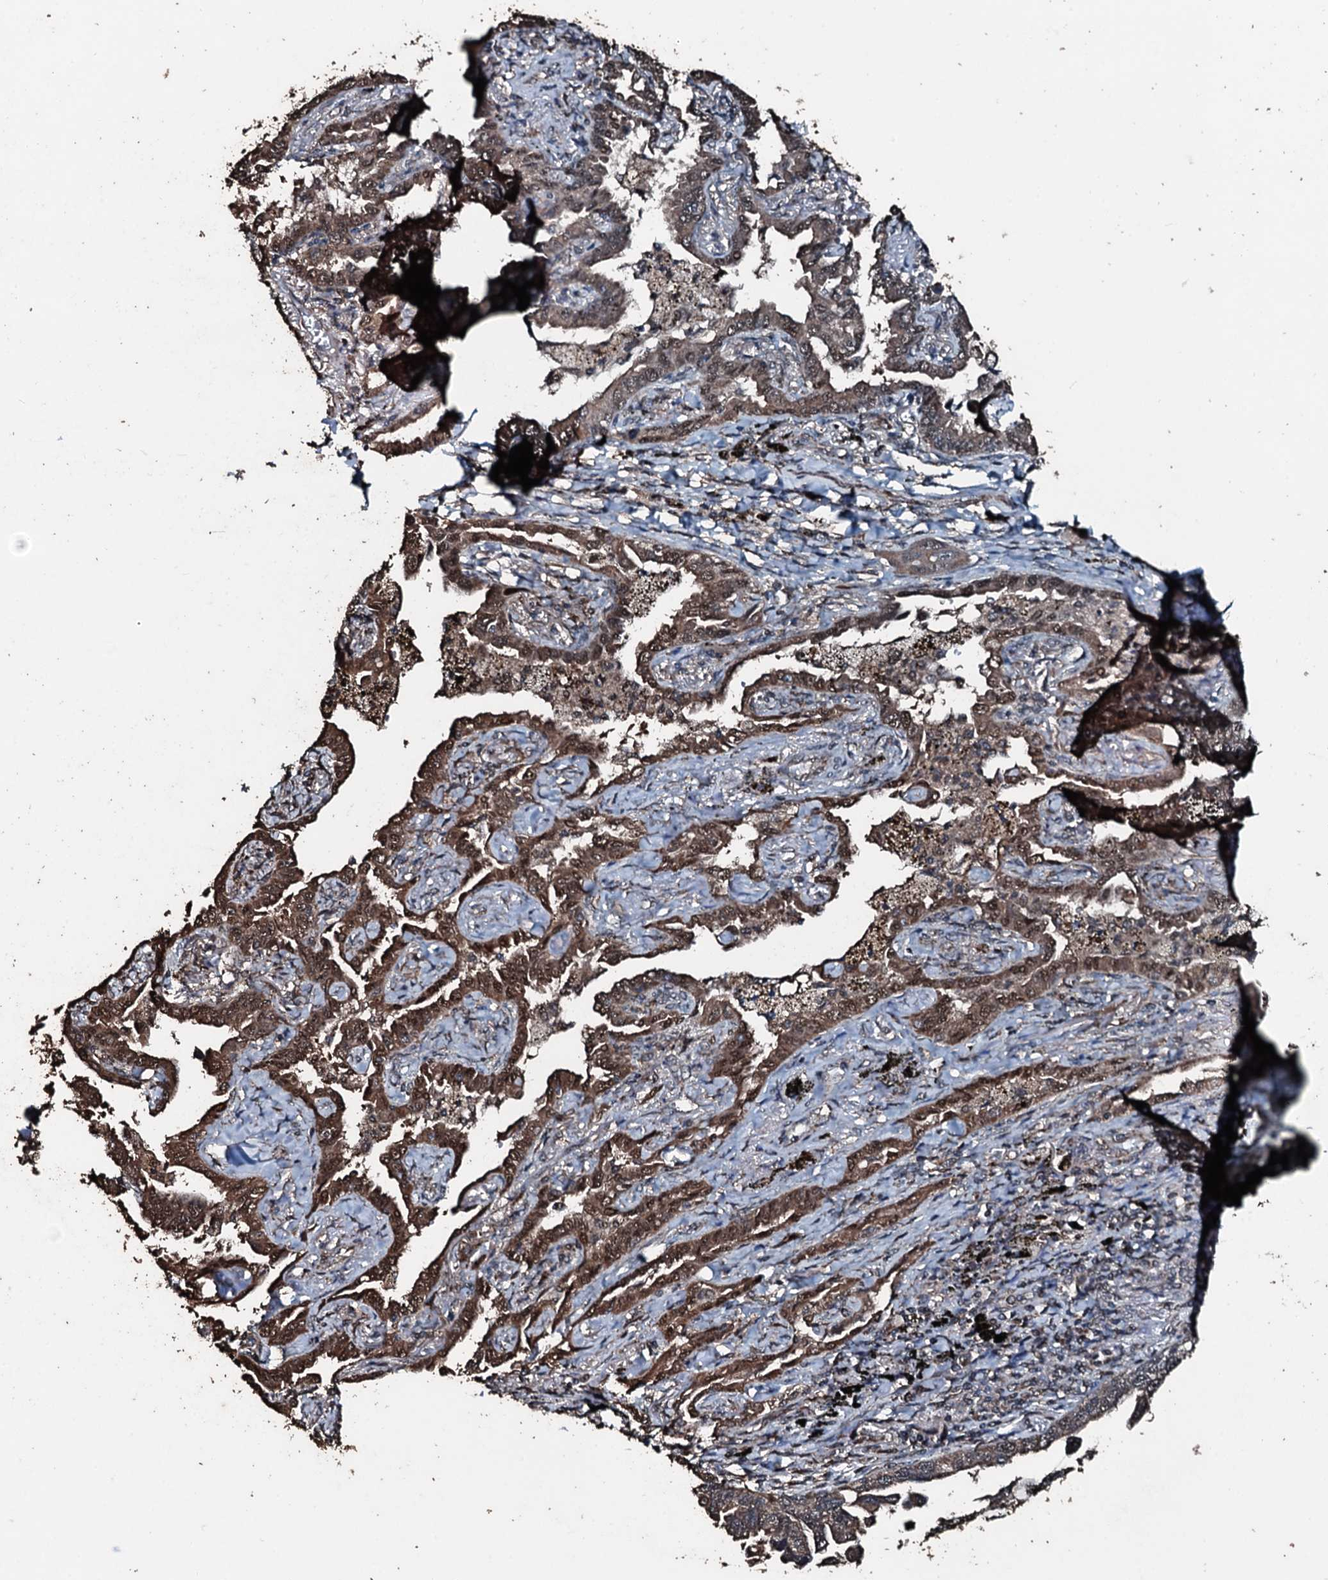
{"staining": {"intensity": "moderate", "quantity": ">75%", "location": "cytoplasmic/membranous,nuclear"}, "tissue": "lung cancer", "cell_type": "Tumor cells", "image_type": "cancer", "snomed": [{"axis": "morphology", "description": "Adenocarcinoma, NOS"}, {"axis": "topography", "description": "Lung"}], "caption": "A high-resolution micrograph shows immunohistochemistry staining of lung adenocarcinoma, which demonstrates moderate cytoplasmic/membranous and nuclear staining in about >75% of tumor cells.", "gene": "FAAP24", "patient": {"sex": "male", "age": 67}}